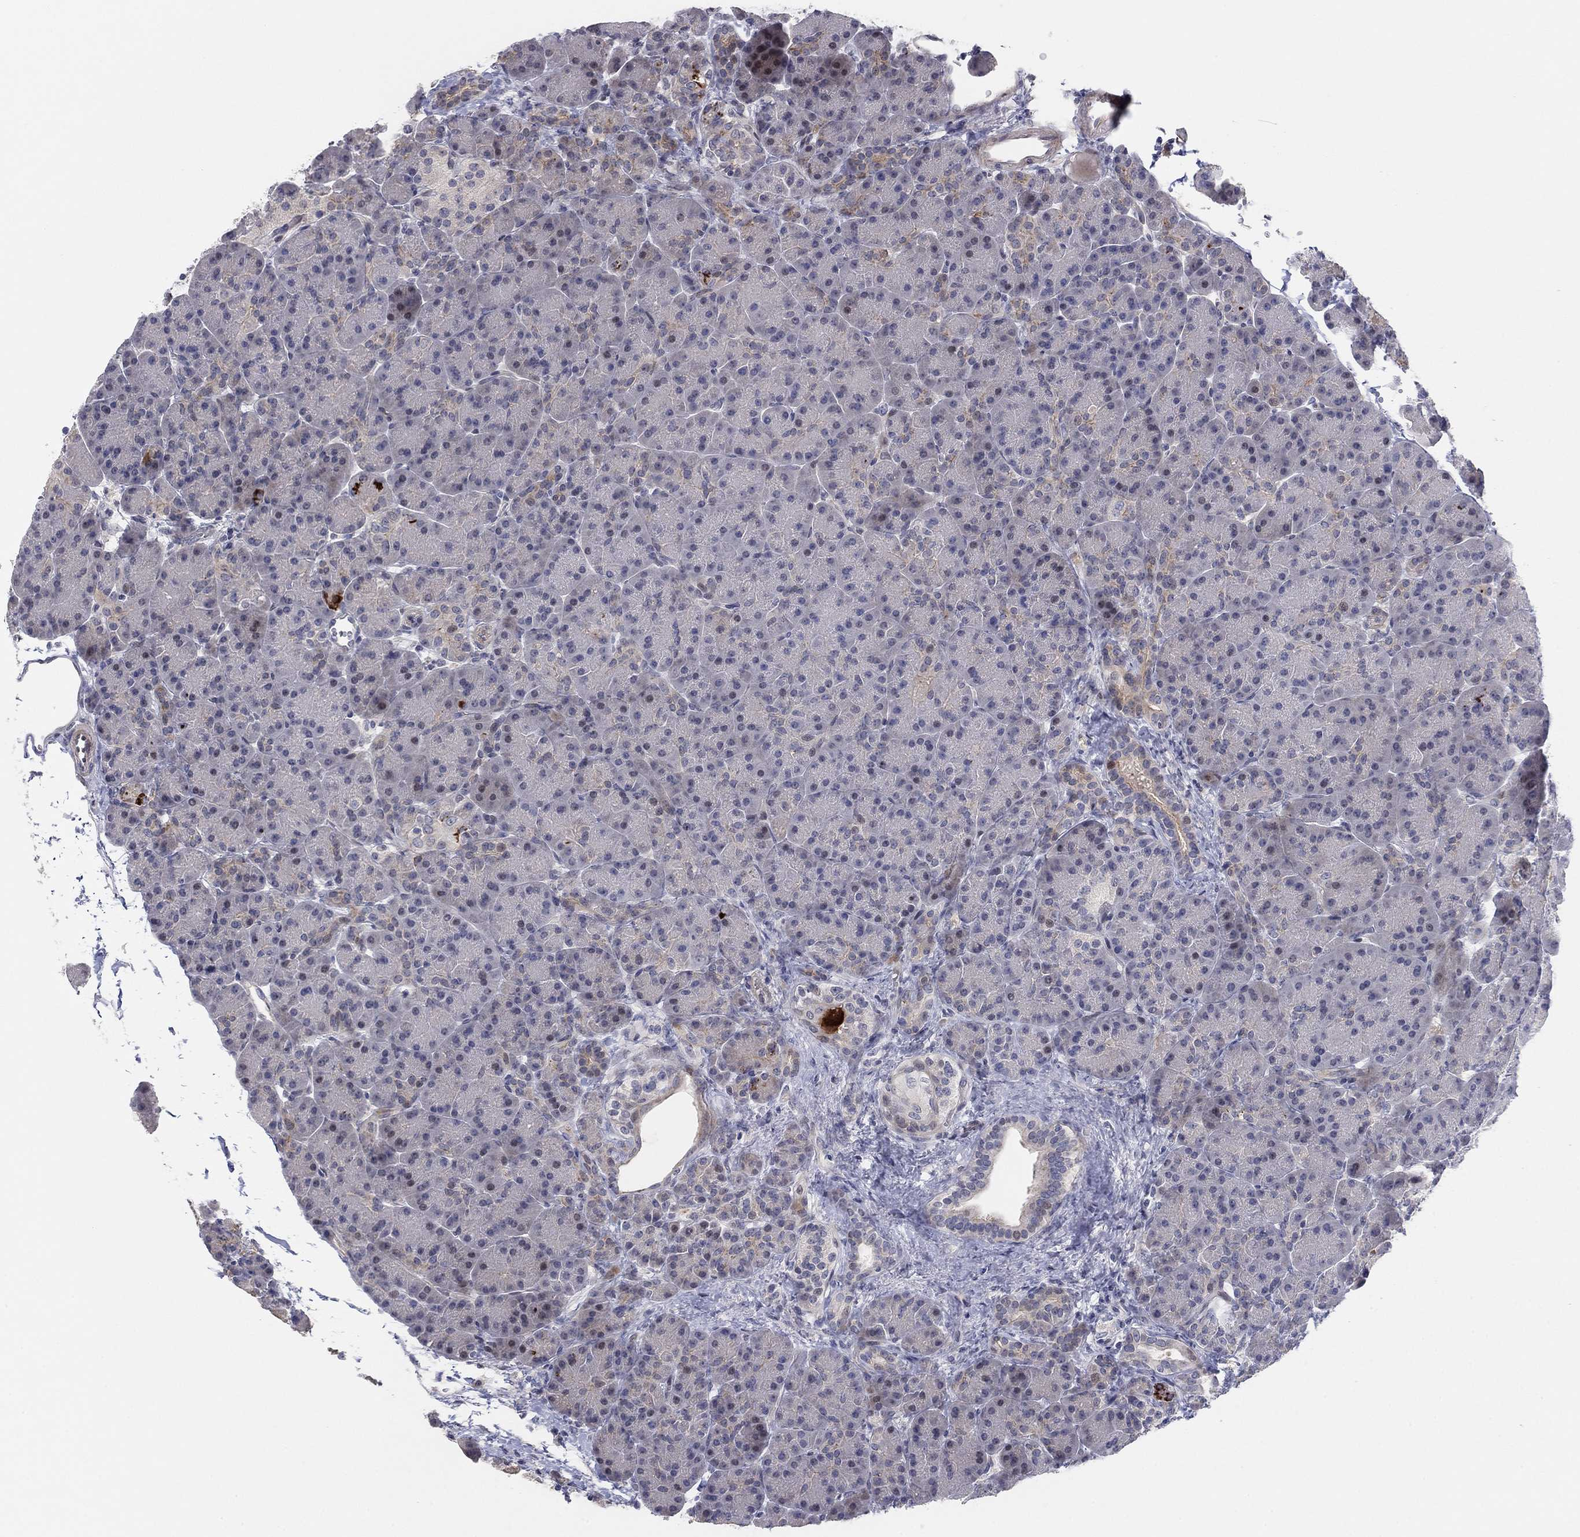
{"staining": {"intensity": "negative", "quantity": "none", "location": "none"}, "tissue": "pancreas", "cell_type": "Exocrine glandular cells", "image_type": "normal", "snomed": [{"axis": "morphology", "description": "Normal tissue, NOS"}, {"axis": "topography", "description": "Pancreas"}], "caption": "Pancreas was stained to show a protein in brown. There is no significant positivity in exocrine glandular cells. (DAB (3,3'-diaminobenzidine) IHC visualized using brightfield microscopy, high magnification).", "gene": "AMN1", "patient": {"sex": "female", "age": 63}}